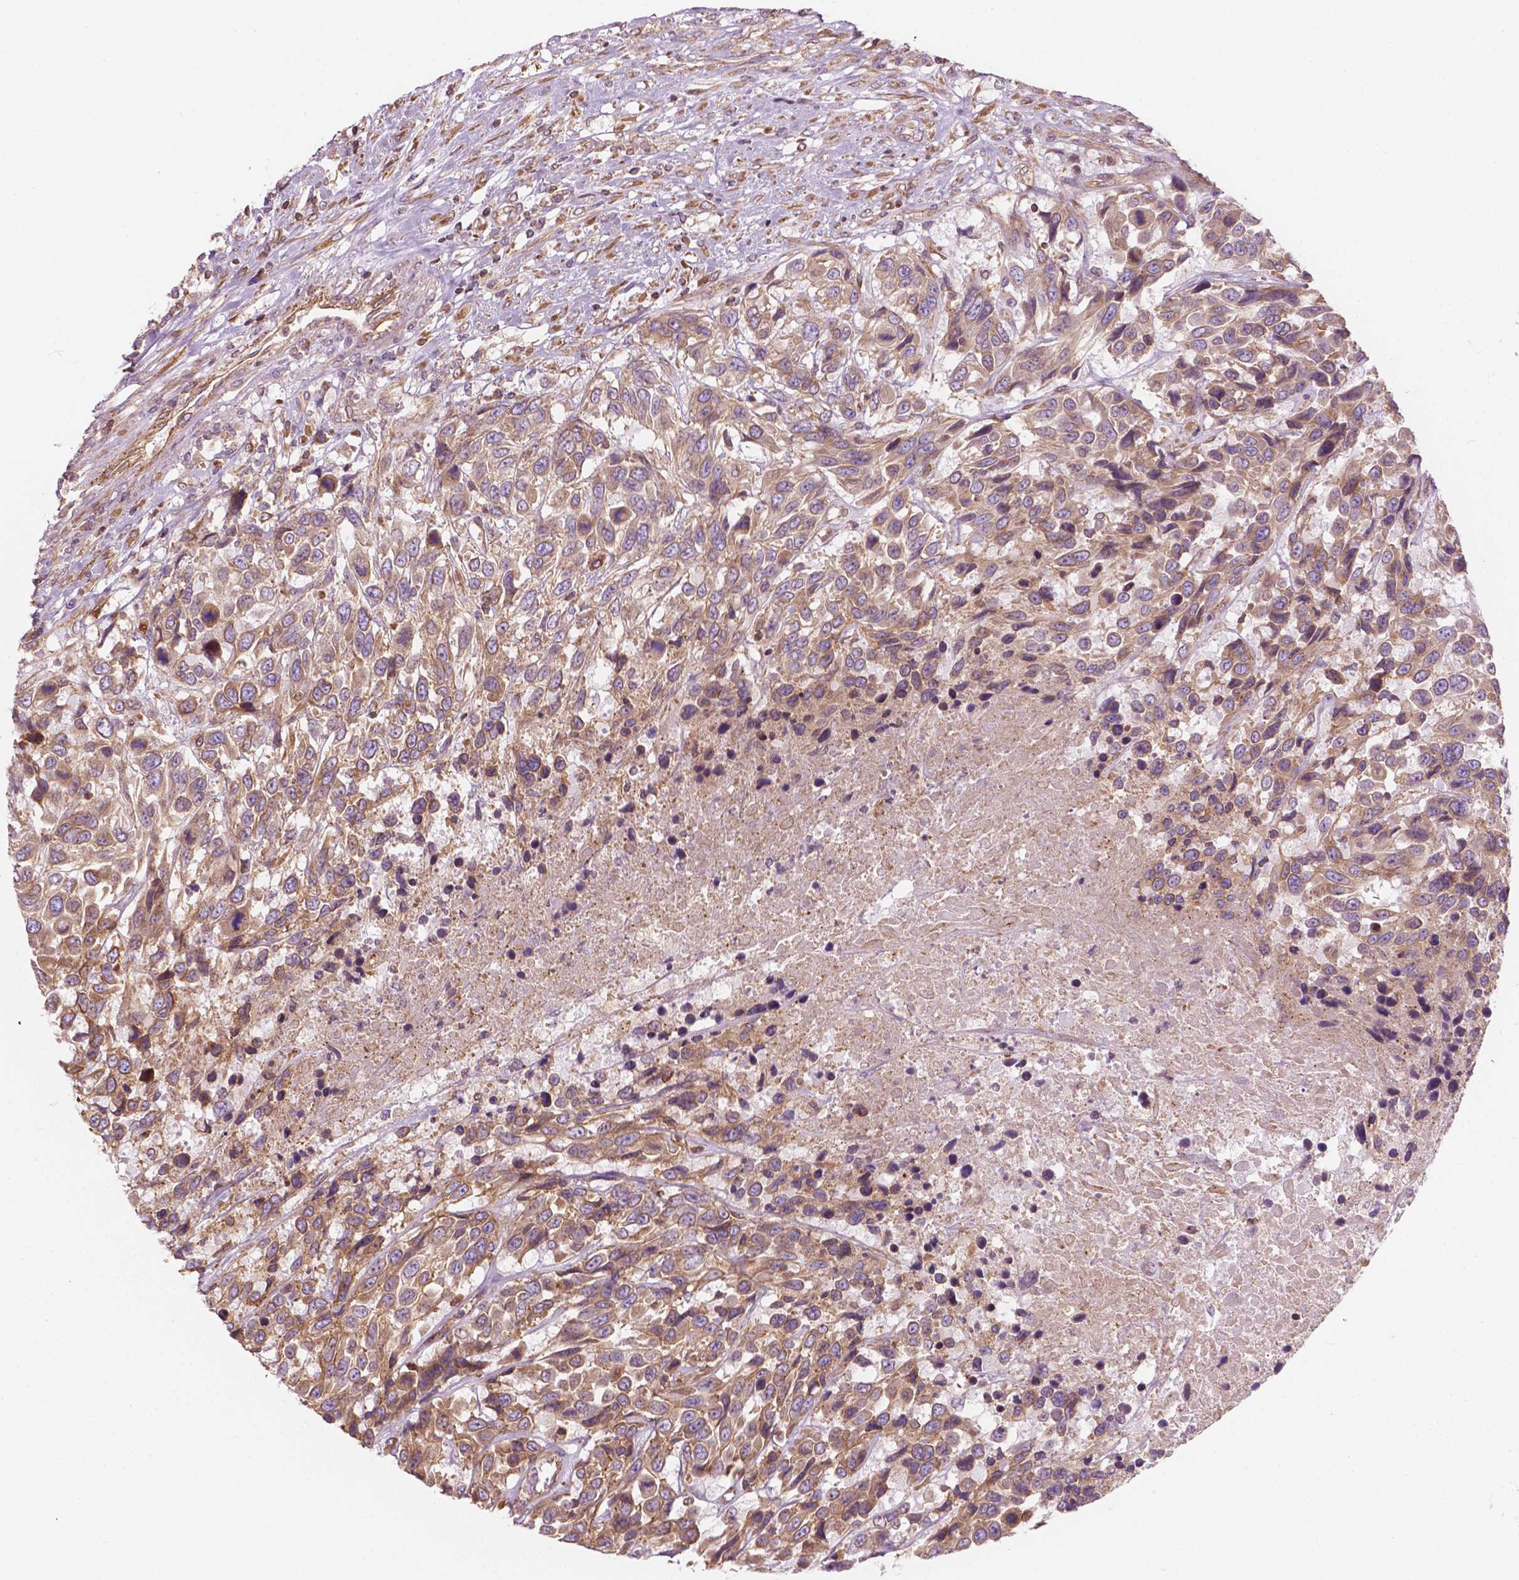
{"staining": {"intensity": "moderate", "quantity": "25%-75%", "location": "cytoplasmic/membranous"}, "tissue": "urothelial cancer", "cell_type": "Tumor cells", "image_type": "cancer", "snomed": [{"axis": "morphology", "description": "Urothelial carcinoma, High grade"}, {"axis": "topography", "description": "Urinary bladder"}], "caption": "DAB immunohistochemical staining of human high-grade urothelial carcinoma displays moderate cytoplasmic/membranous protein expression in about 25%-75% of tumor cells.", "gene": "SURF4", "patient": {"sex": "female", "age": 70}}